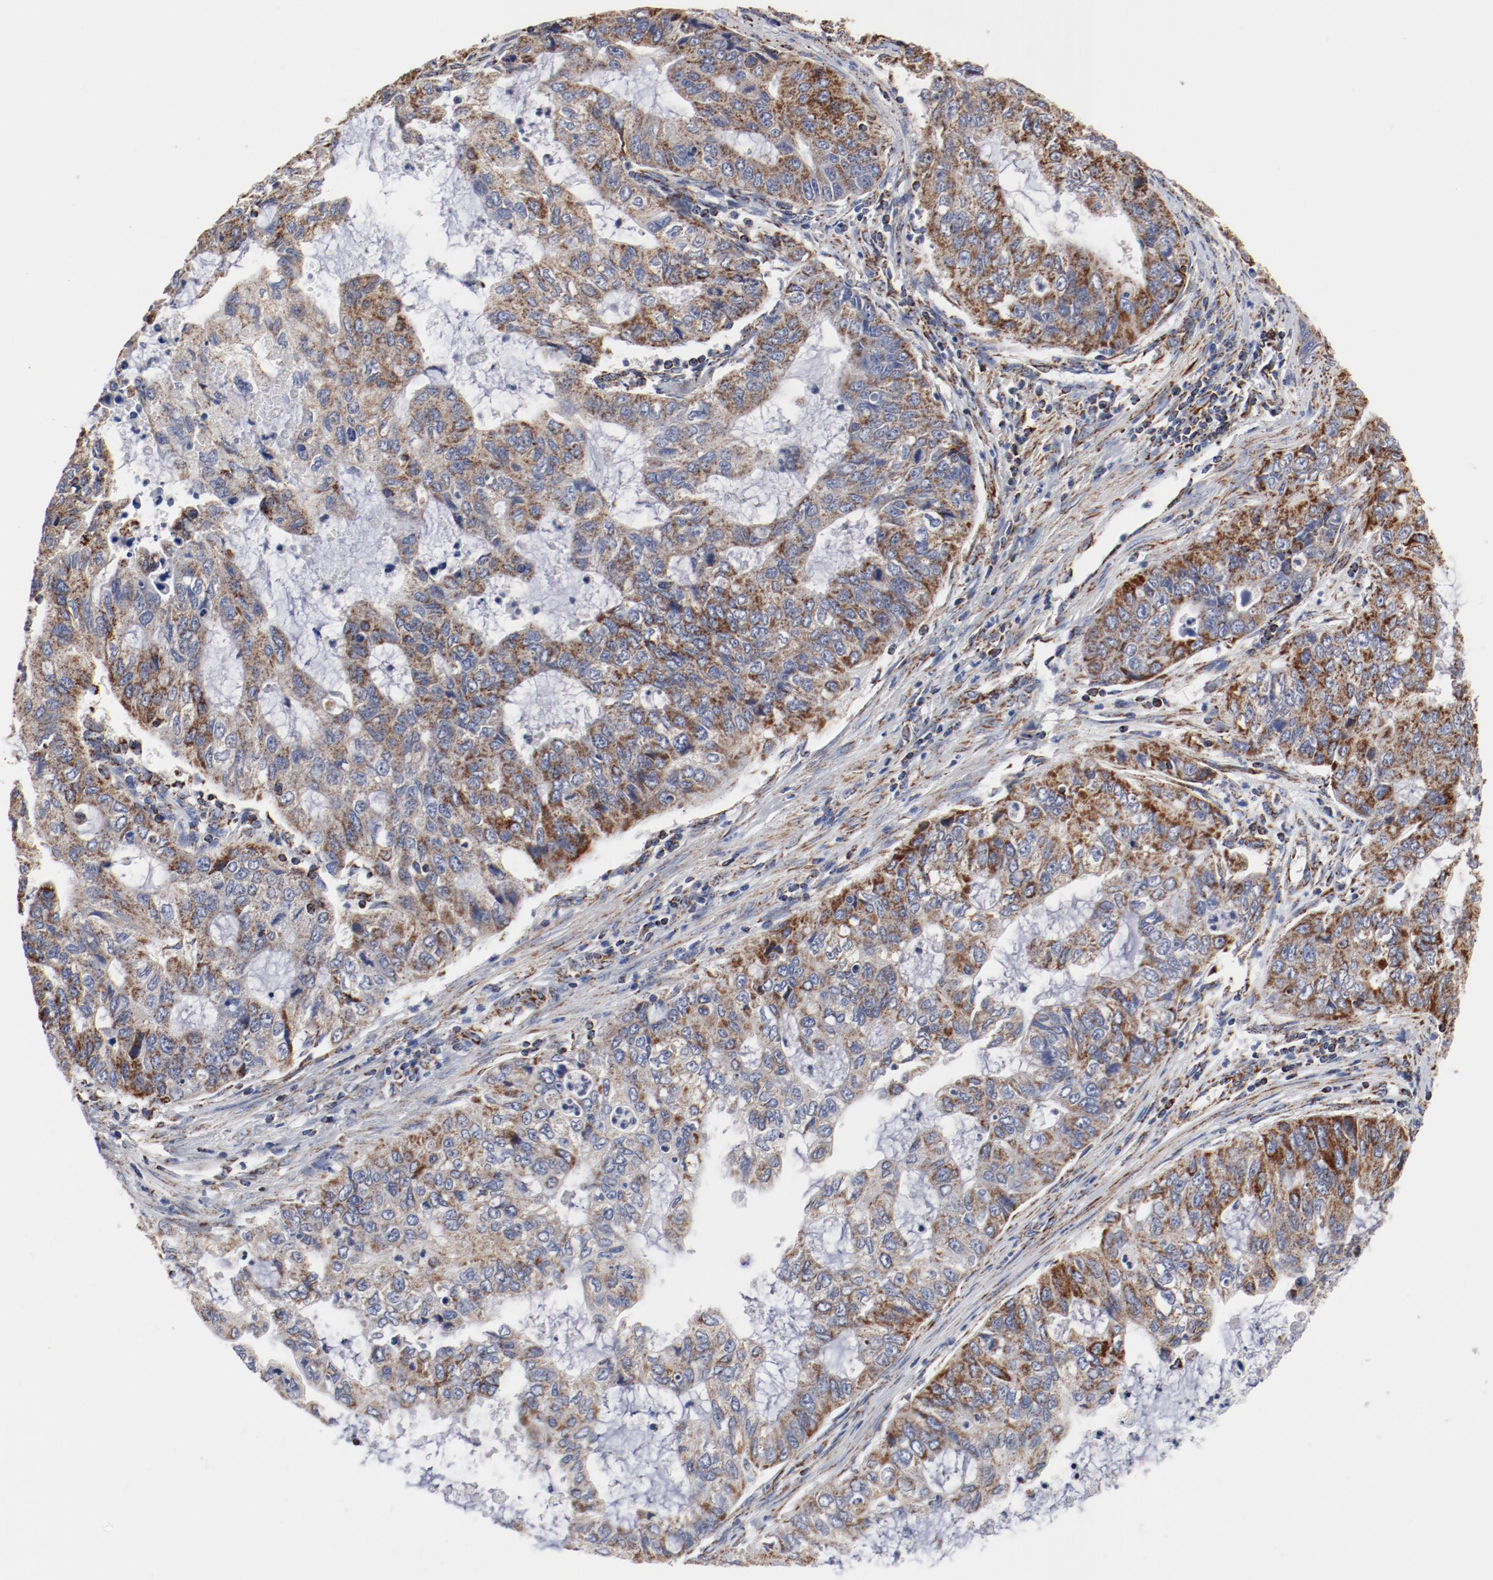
{"staining": {"intensity": "moderate", "quantity": ">75%", "location": "cytoplasmic/membranous"}, "tissue": "stomach cancer", "cell_type": "Tumor cells", "image_type": "cancer", "snomed": [{"axis": "morphology", "description": "Adenocarcinoma, NOS"}, {"axis": "topography", "description": "Stomach, upper"}], "caption": "A photomicrograph of stomach cancer stained for a protein shows moderate cytoplasmic/membranous brown staining in tumor cells.", "gene": "NDUFV2", "patient": {"sex": "female", "age": 52}}